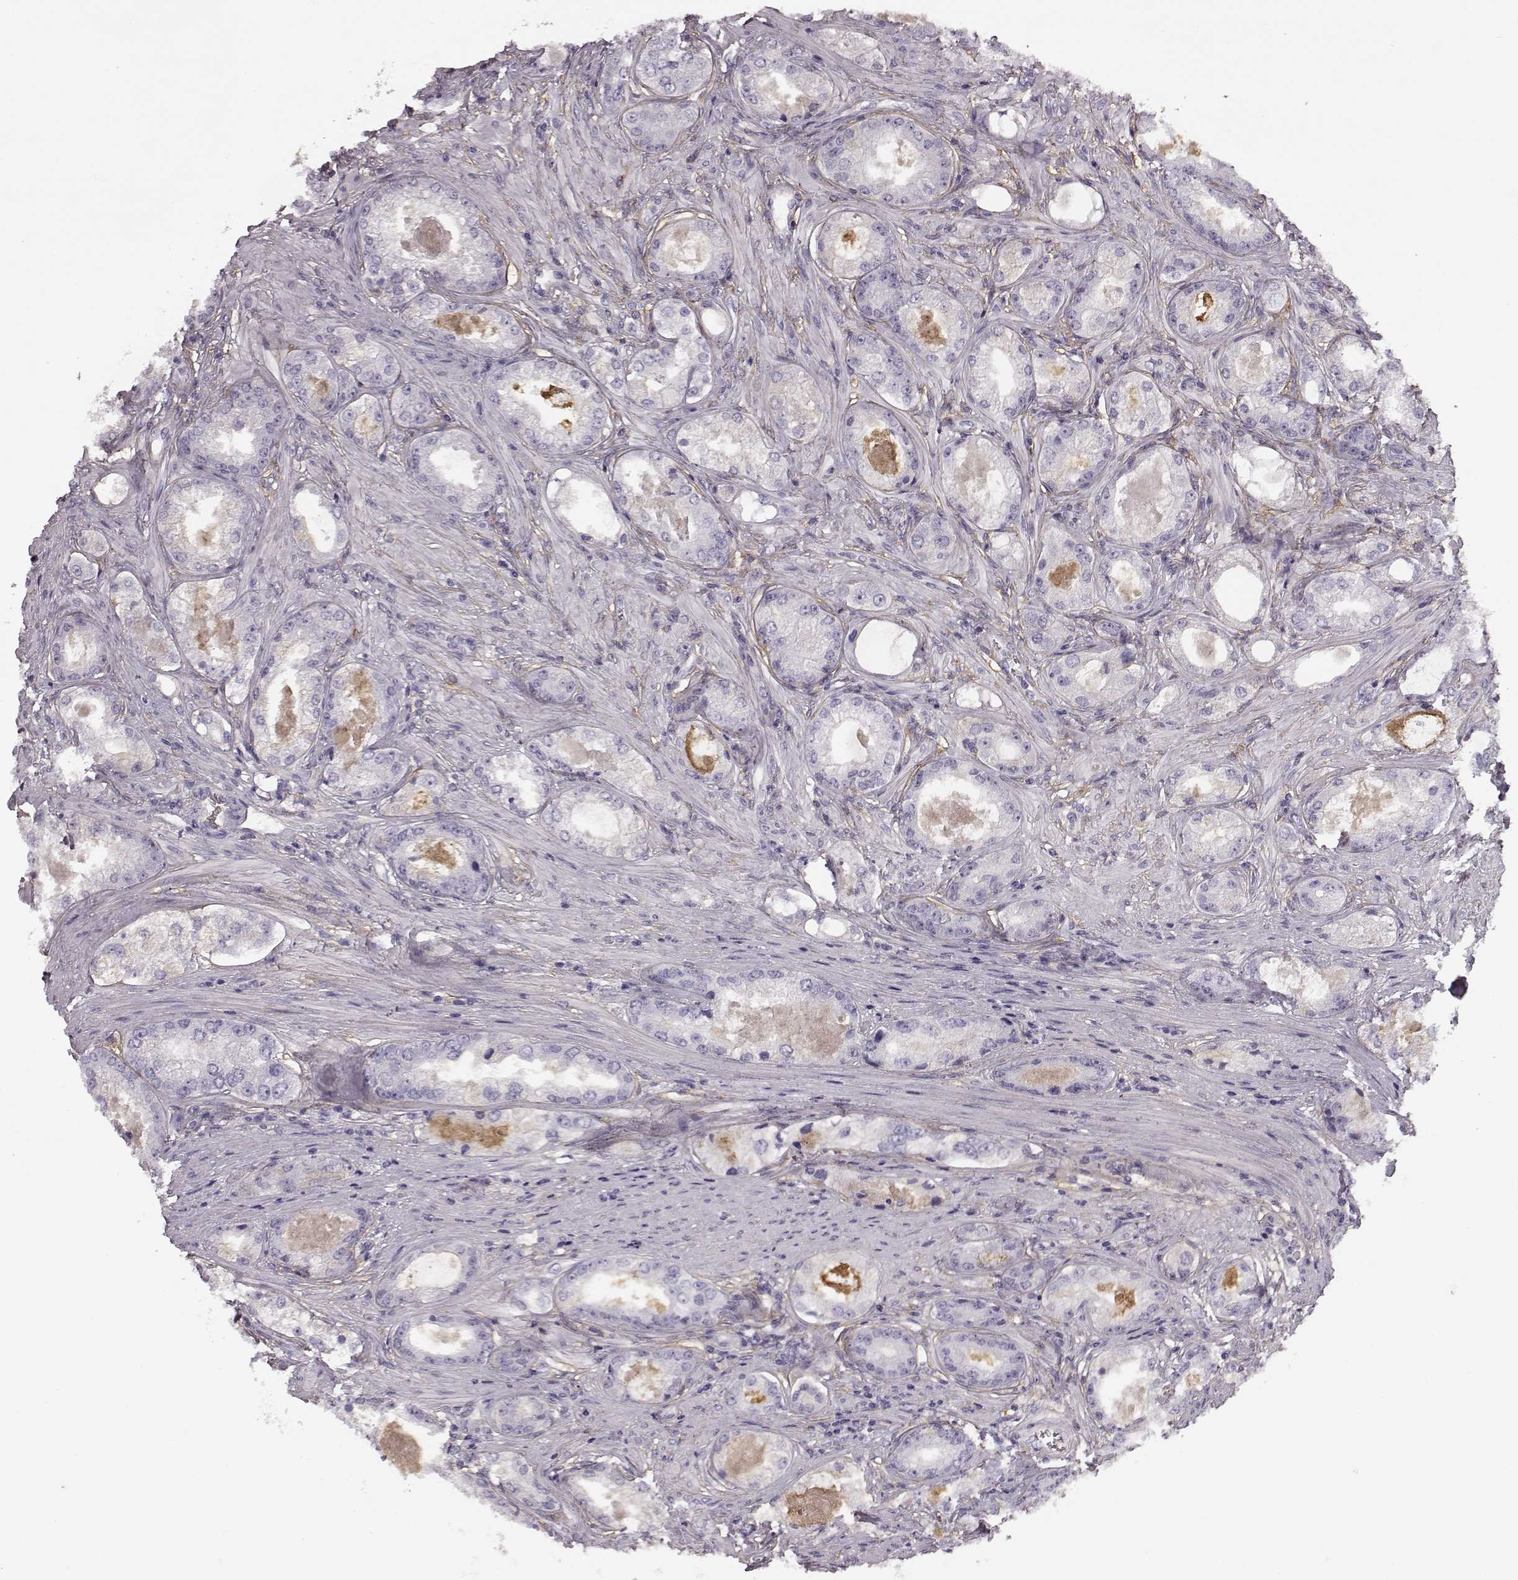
{"staining": {"intensity": "negative", "quantity": "none", "location": "none"}, "tissue": "prostate cancer", "cell_type": "Tumor cells", "image_type": "cancer", "snomed": [{"axis": "morphology", "description": "Adenocarcinoma, Low grade"}, {"axis": "topography", "description": "Prostate"}], "caption": "An IHC photomicrograph of prostate adenocarcinoma (low-grade) is shown. There is no staining in tumor cells of prostate adenocarcinoma (low-grade). (DAB immunohistochemistry (IHC) visualized using brightfield microscopy, high magnification).", "gene": "TRIM69", "patient": {"sex": "male", "age": 68}}